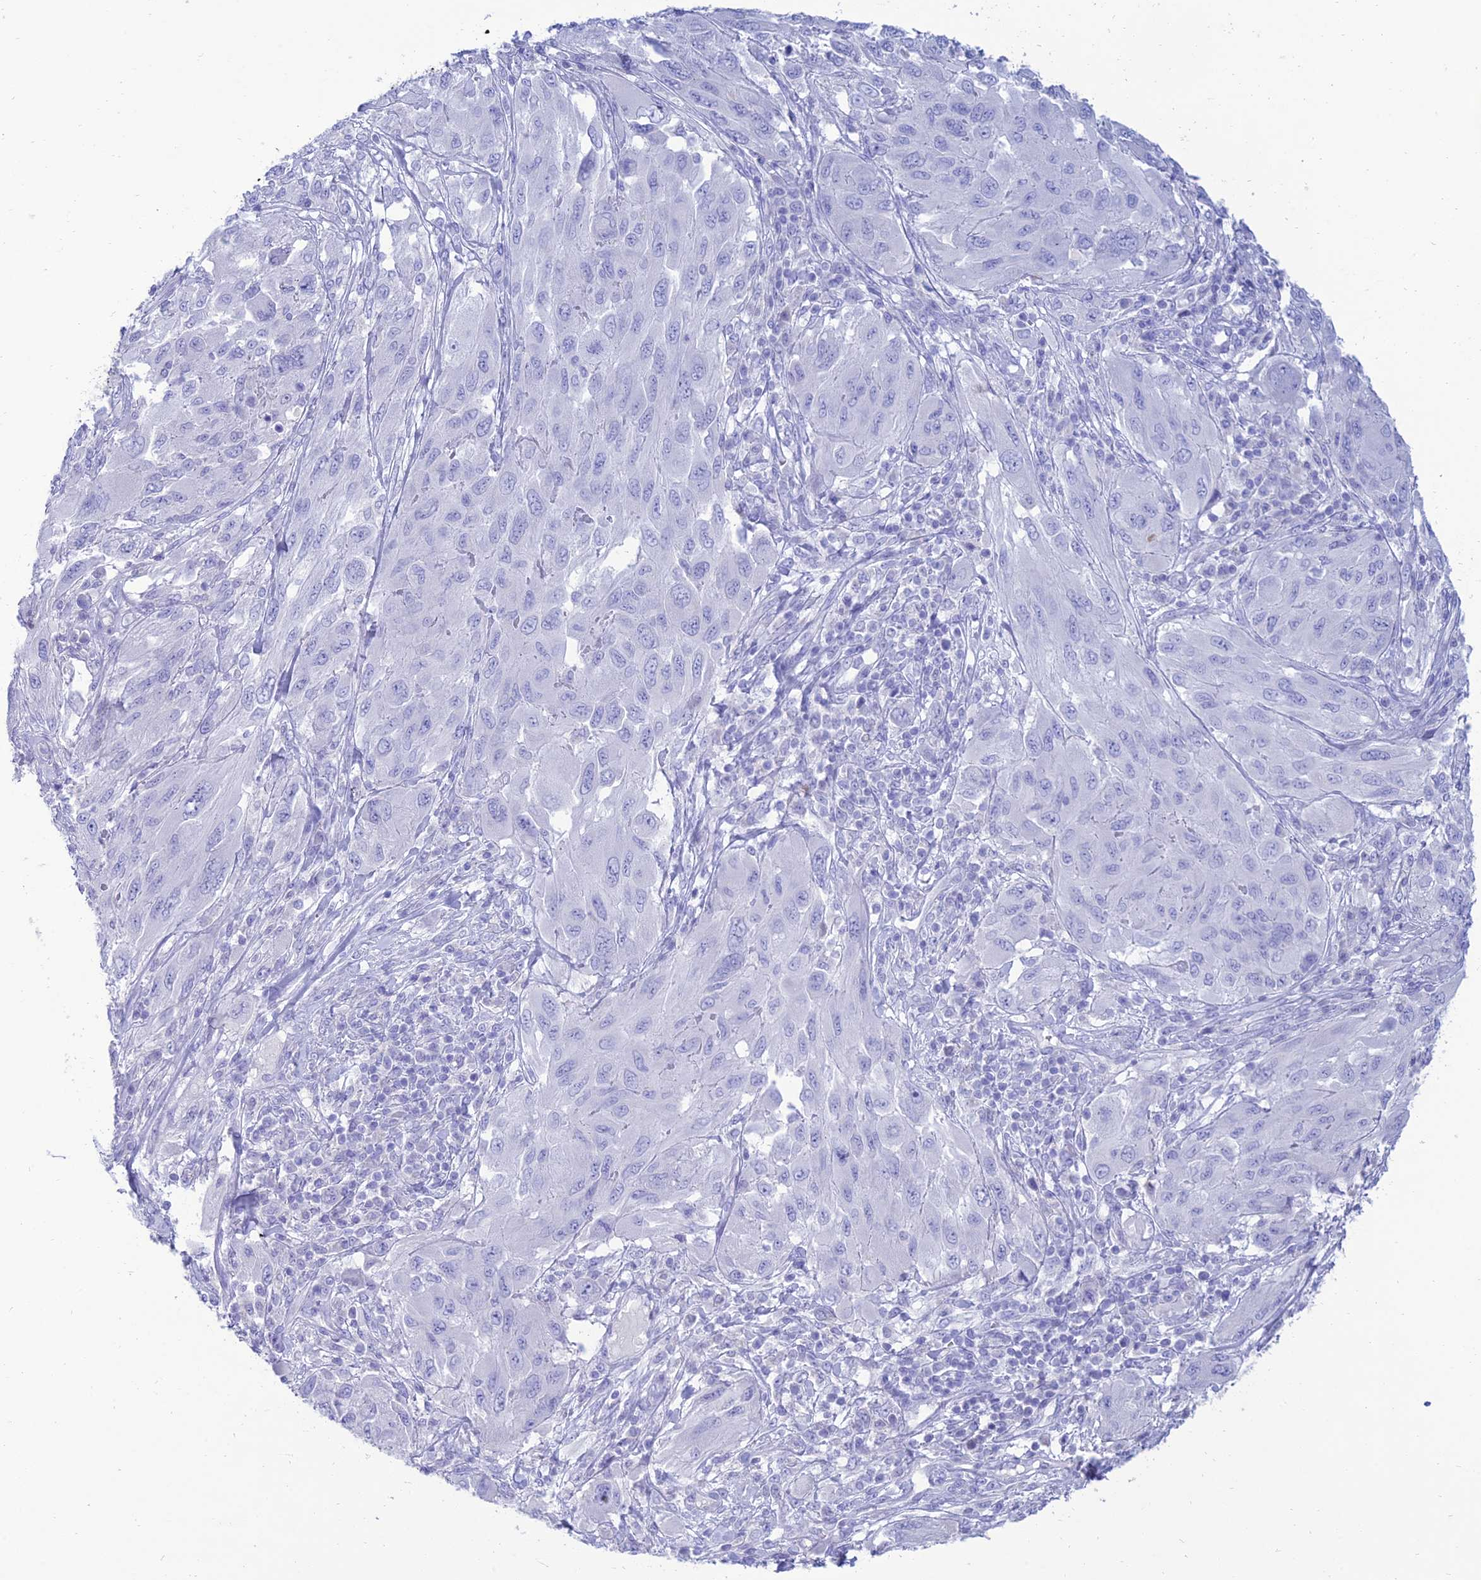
{"staining": {"intensity": "negative", "quantity": "none", "location": "none"}, "tissue": "melanoma", "cell_type": "Tumor cells", "image_type": "cancer", "snomed": [{"axis": "morphology", "description": "Malignant melanoma, NOS"}, {"axis": "topography", "description": "Skin"}], "caption": "Immunohistochemical staining of human melanoma shows no significant staining in tumor cells.", "gene": "MAL2", "patient": {"sex": "female", "age": 91}}